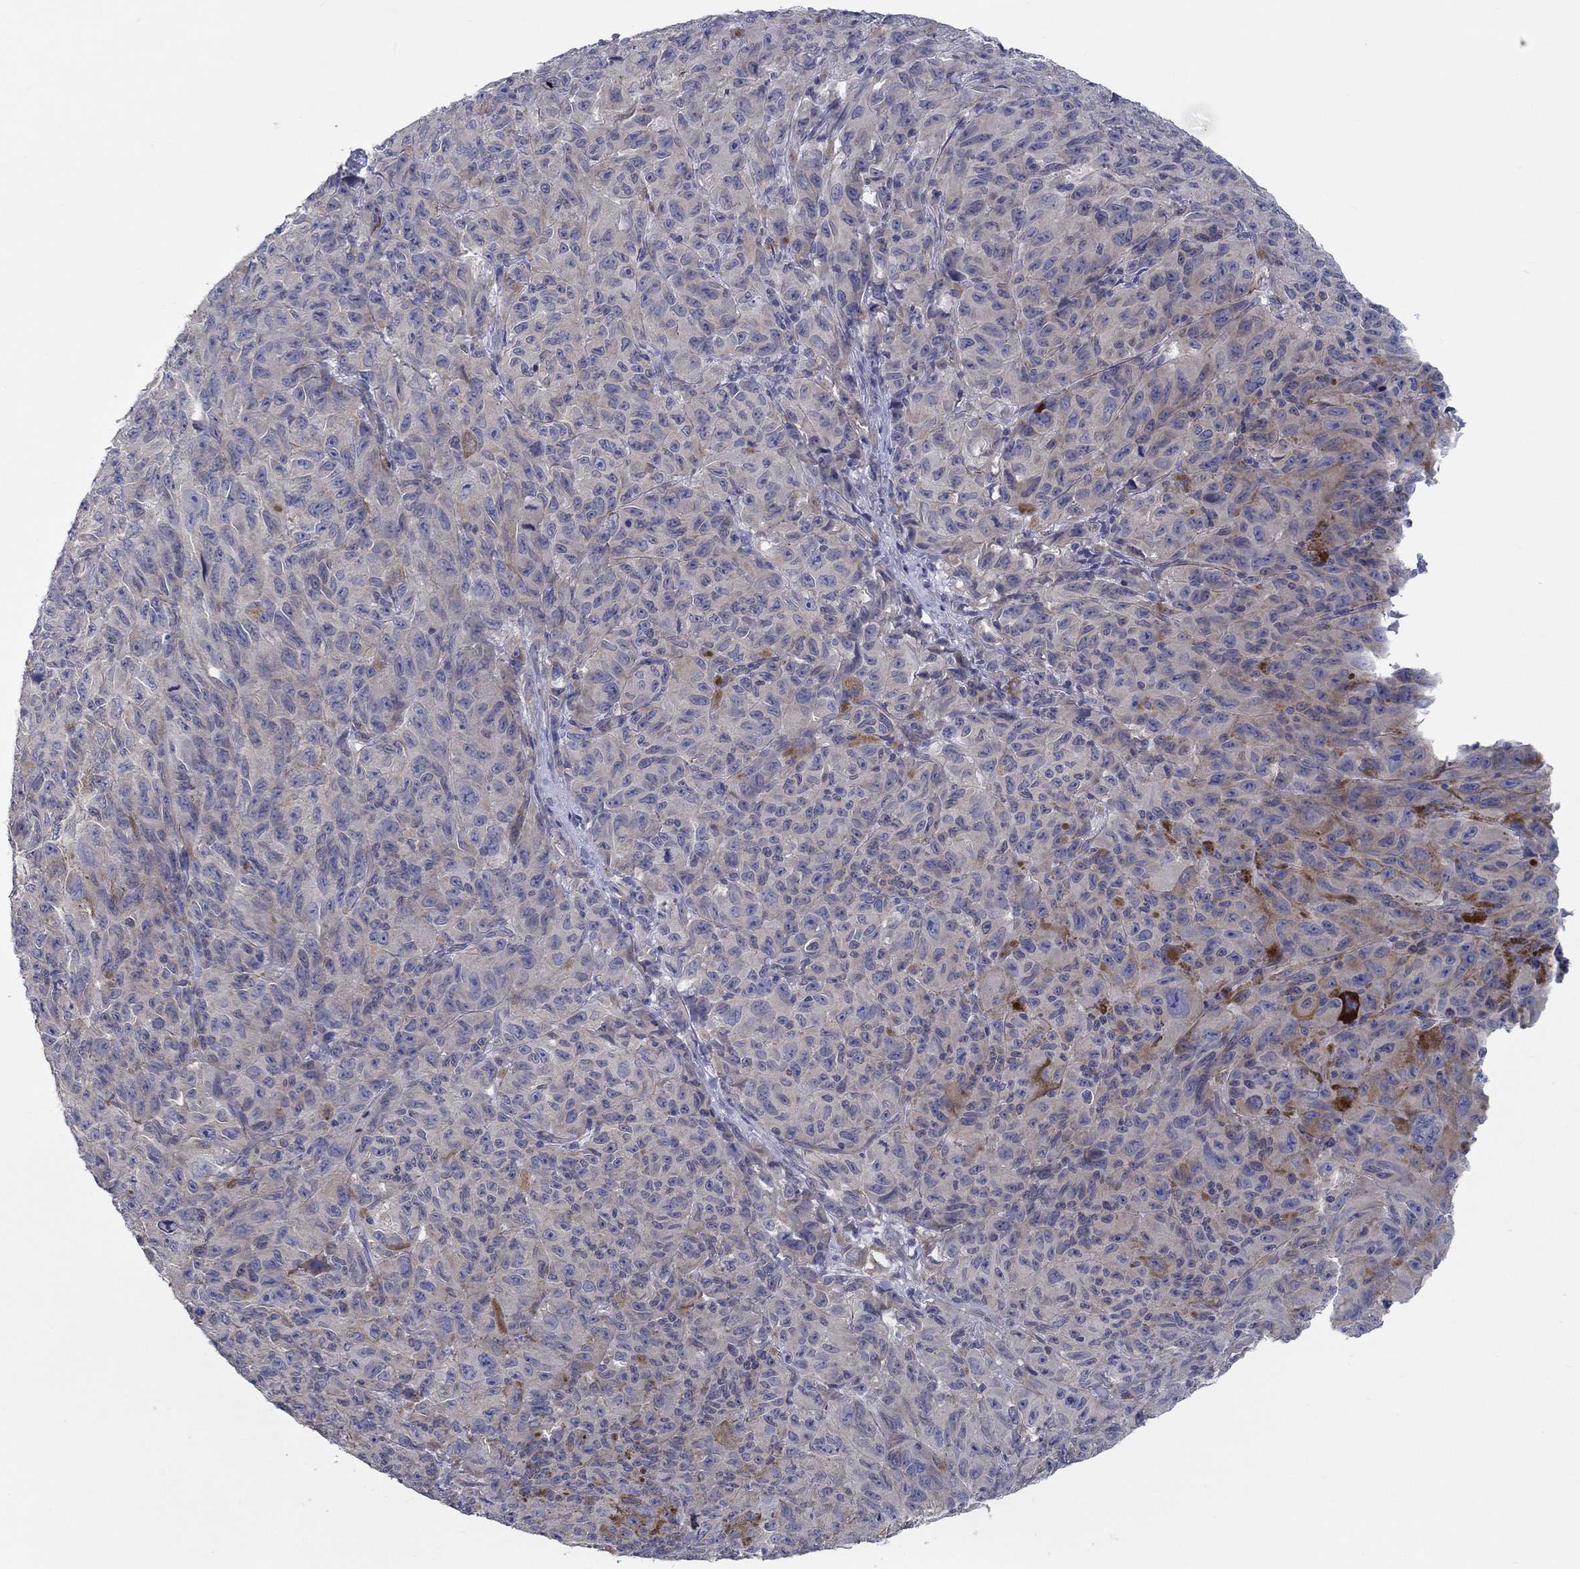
{"staining": {"intensity": "negative", "quantity": "none", "location": "none"}, "tissue": "melanoma", "cell_type": "Tumor cells", "image_type": "cancer", "snomed": [{"axis": "morphology", "description": "Malignant melanoma, NOS"}, {"axis": "topography", "description": "Vulva, labia, clitoris and Bartholin´s gland, NO"}], "caption": "A photomicrograph of malignant melanoma stained for a protein demonstrates no brown staining in tumor cells. The staining is performed using DAB (3,3'-diaminobenzidine) brown chromogen with nuclei counter-stained in using hematoxylin.", "gene": "ERMP1", "patient": {"sex": "female", "age": 75}}